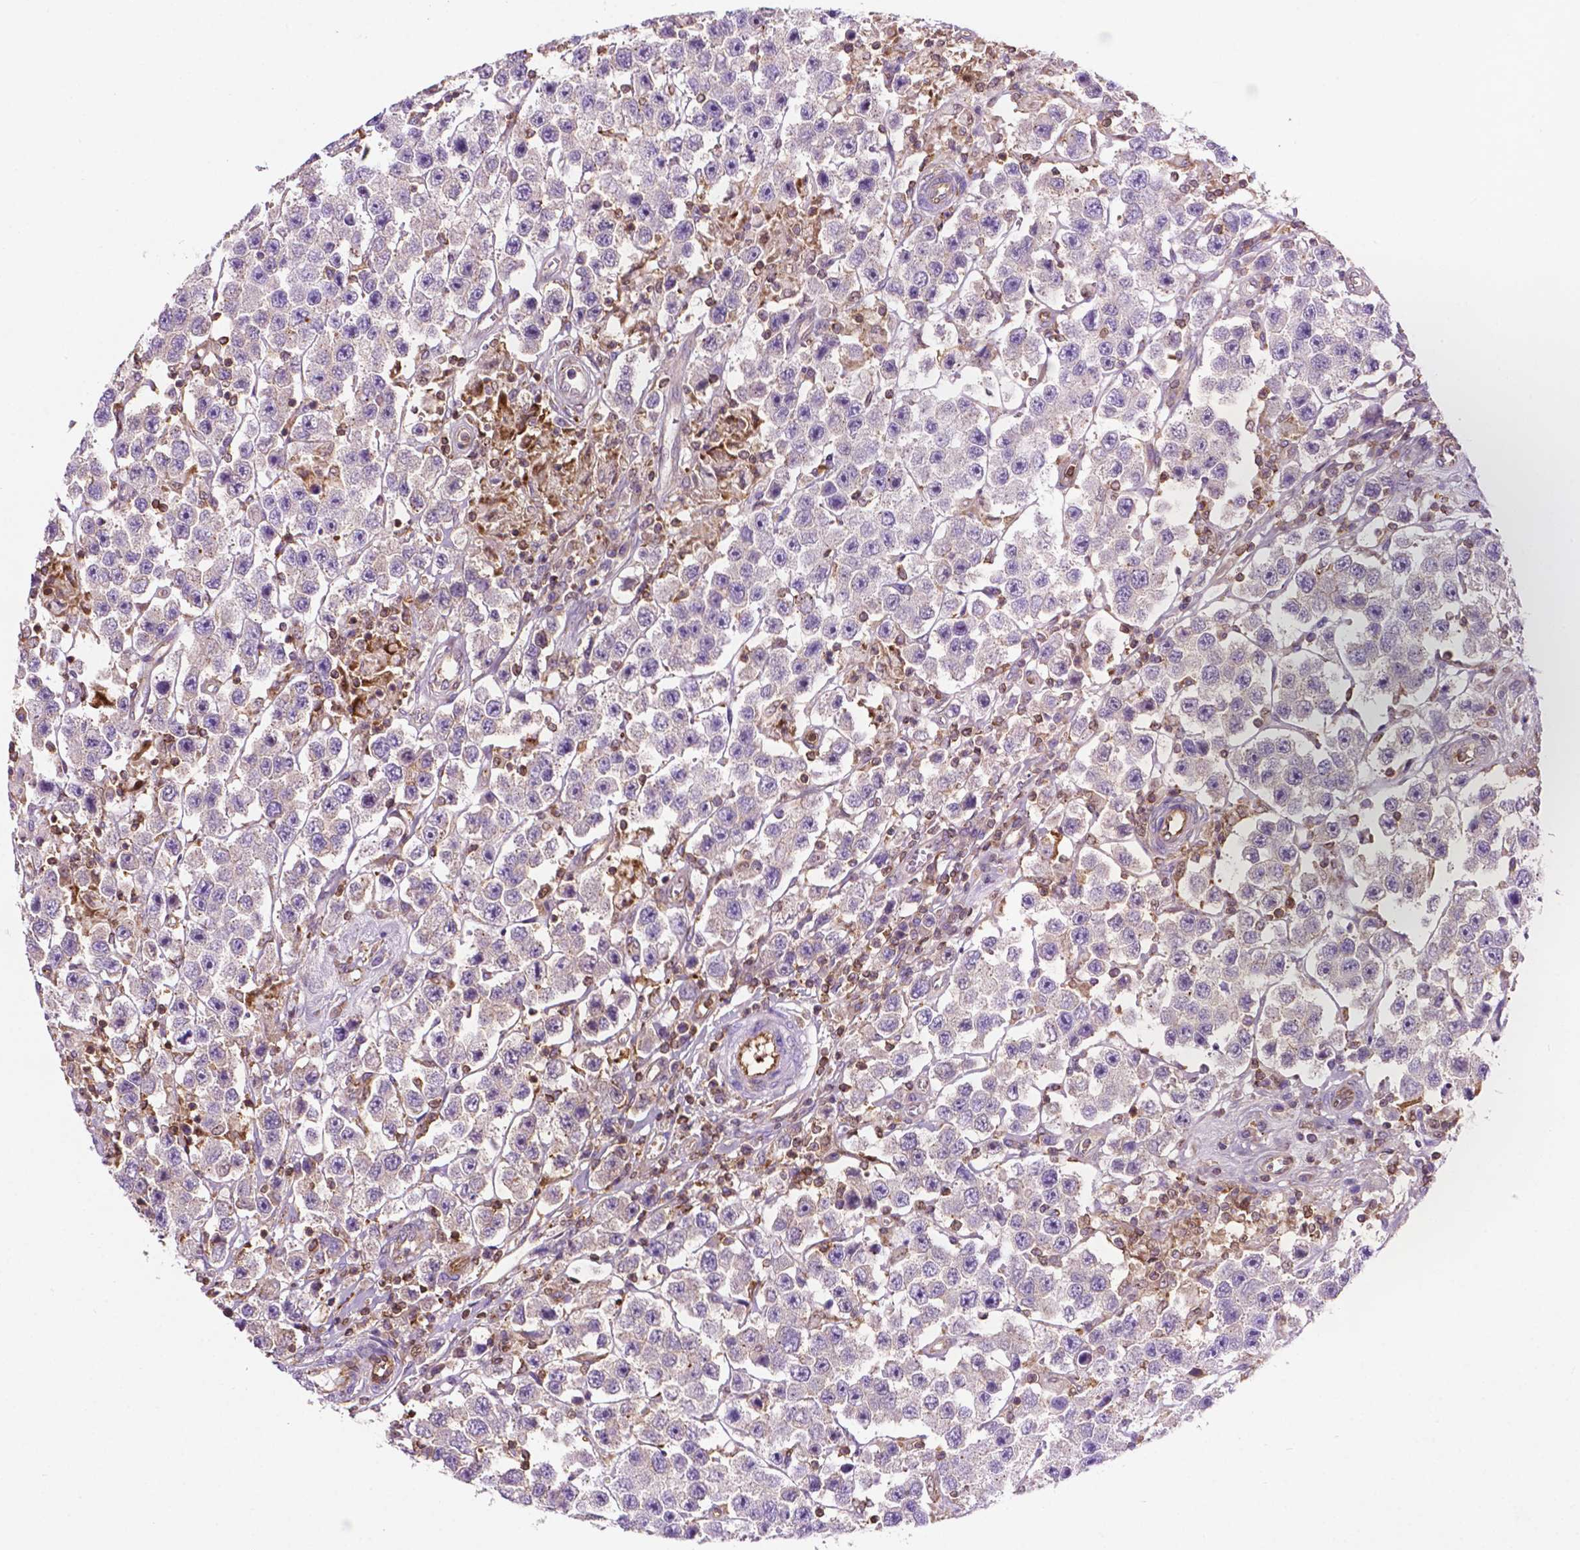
{"staining": {"intensity": "negative", "quantity": "none", "location": "none"}, "tissue": "testis cancer", "cell_type": "Tumor cells", "image_type": "cancer", "snomed": [{"axis": "morphology", "description": "Seminoma, NOS"}, {"axis": "topography", "description": "Testis"}], "caption": "Immunohistochemical staining of testis cancer (seminoma) displays no significant staining in tumor cells. (DAB (3,3'-diaminobenzidine) IHC, high magnification).", "gene": "DCN", "patient": {"sex": "male", "age": 45}}